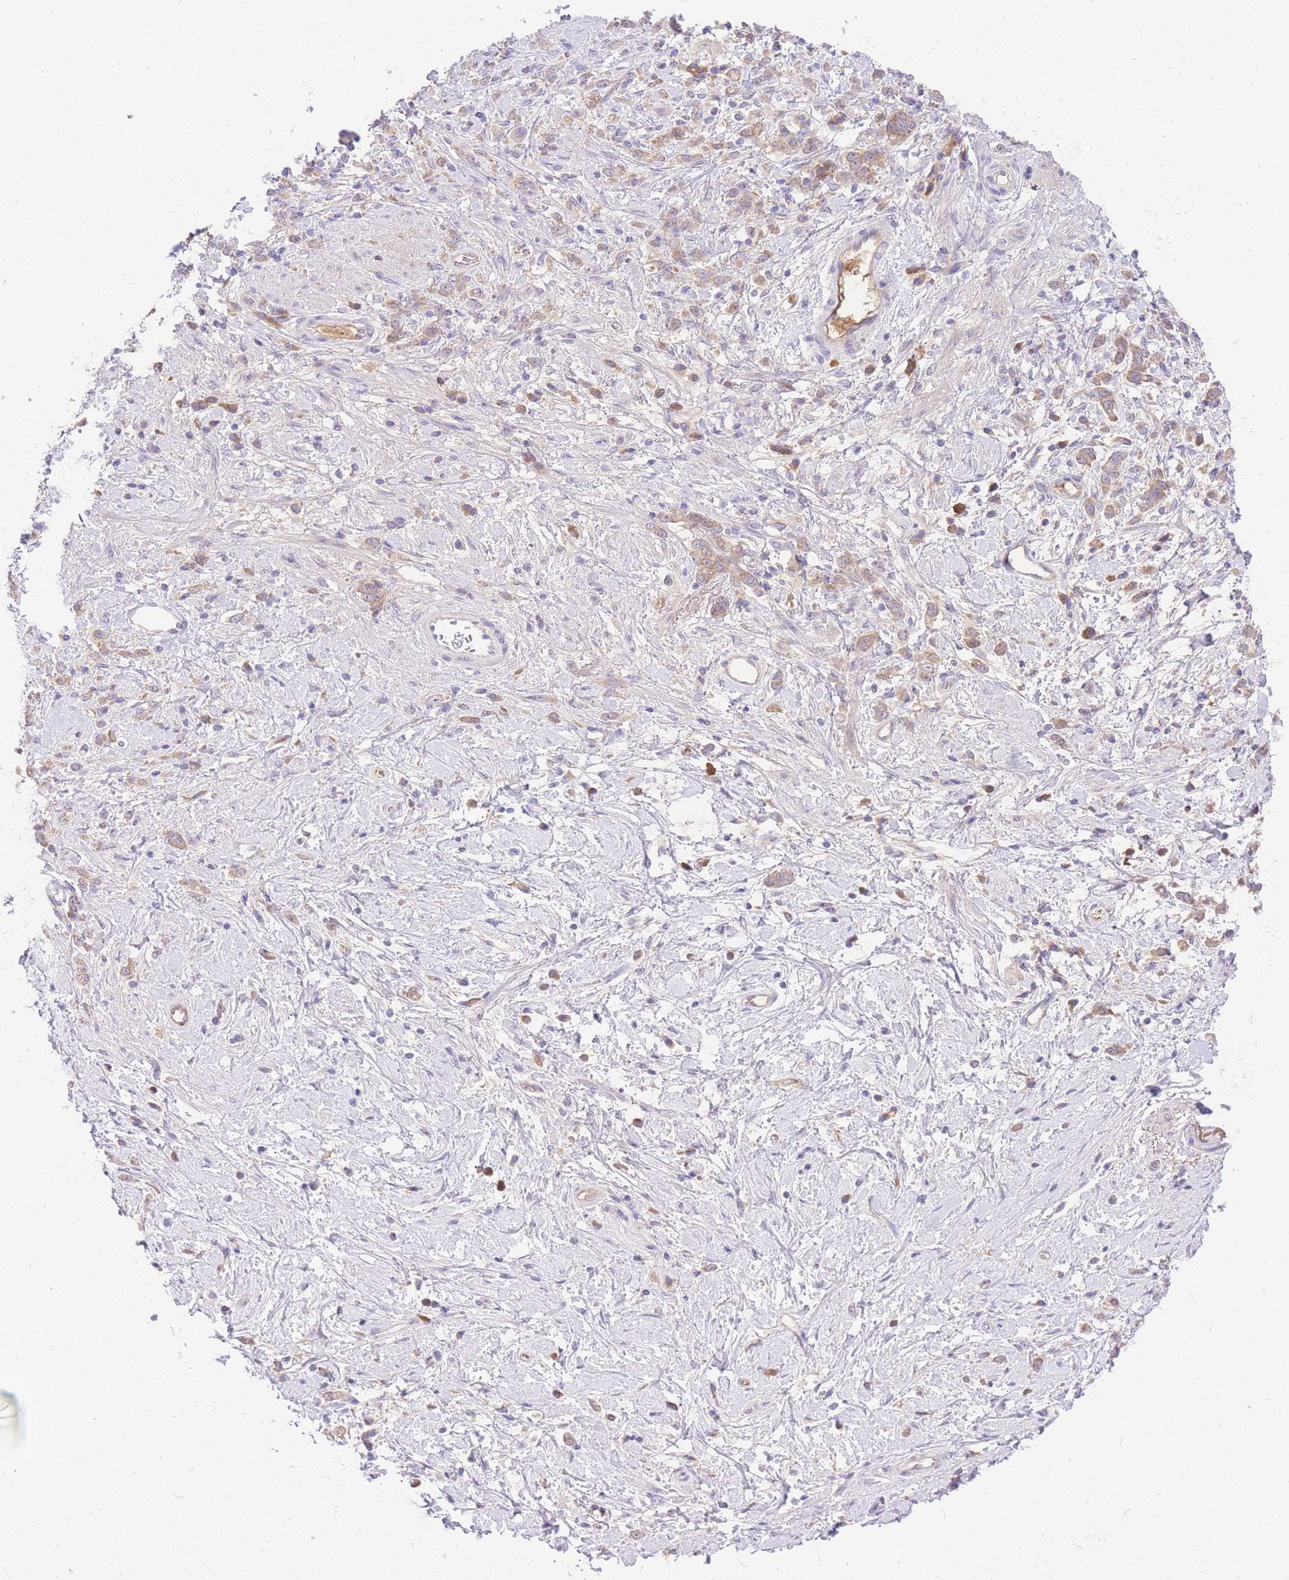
{"staining": {"intensity": "moderate", "quantity": ">75%", "location": "cytoplasmic/membranous"}, "tissue": "stomach cancer", "cell_type": "Tumor cells", "image_type": "cancer", "snomed": [{"axis": "morphology", "description": "Adenocarcinoma, NOS"}, {"axis": "topography", "description": "Stomach"}], "caption": "Immunohistochemistry image of stomach cancer (adenocarcinoma) stained for a protein (brown), which demonstrates medium levels of moderate cytoplasmic/membranous staining in approximately >75% of tumor cells.", "gene": "LIPH", "patient": {"sex": "female", "age": 60}}